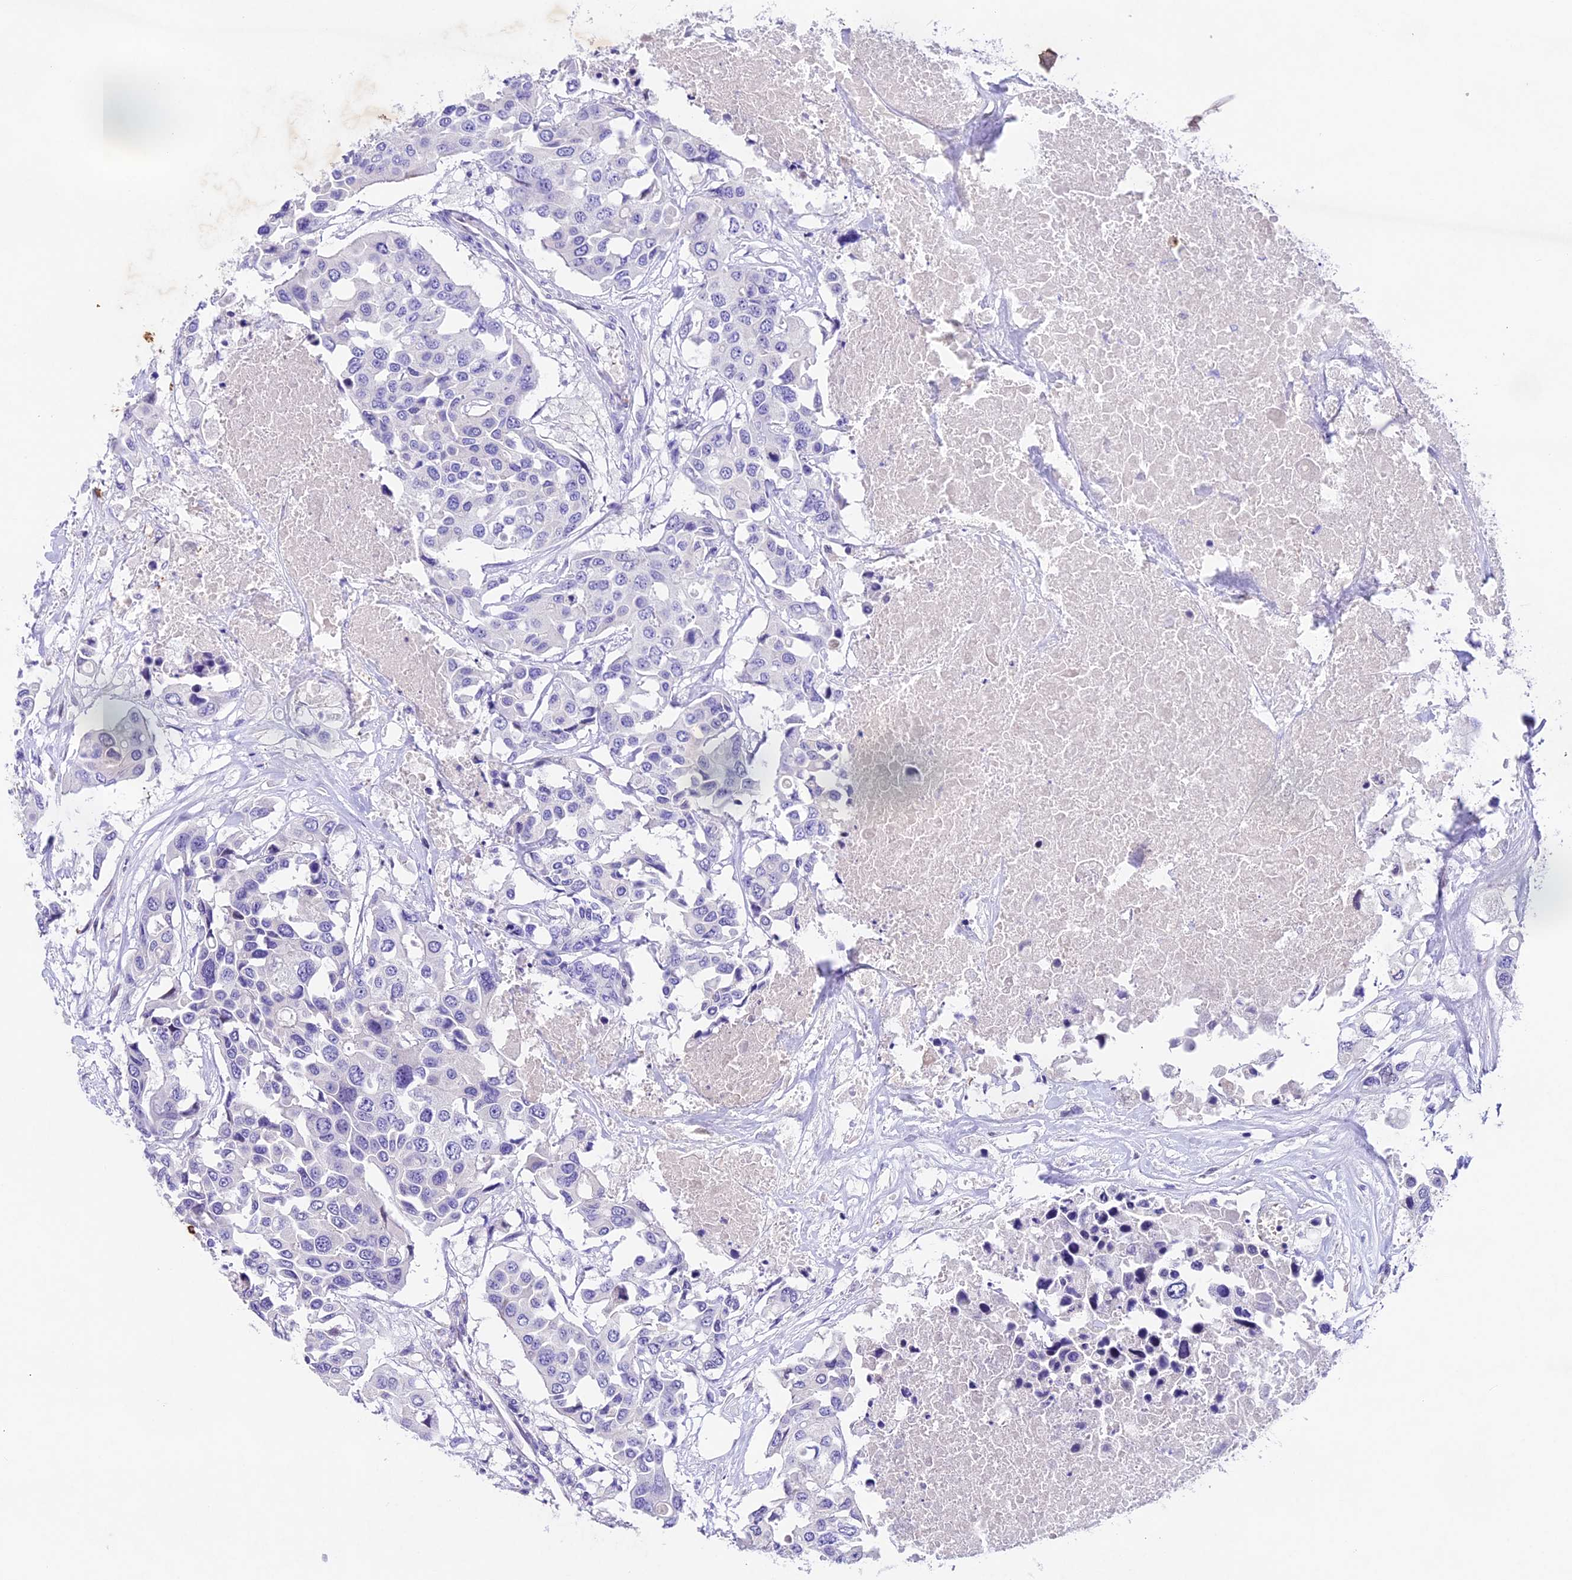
{"staining": {"intensity": "negative", "quantity": "none", "location": "none"}, "tissue": "colorectal cancer", "cell_type": "Tumor cells", "image_type": "cancer", "snomed": [{"axis": "morphology", "description": "Adenocarcinoma, NOS"}, {"axis": "topography", "description": "Colon"}], "caption": "Human colorectal cancer (adenocarcinoma) stained for a protein using immunohistochemistry reveals no expression in tumor cells.", "gene": "IFT140", "patient": {"sex": "male", "age": 77}}